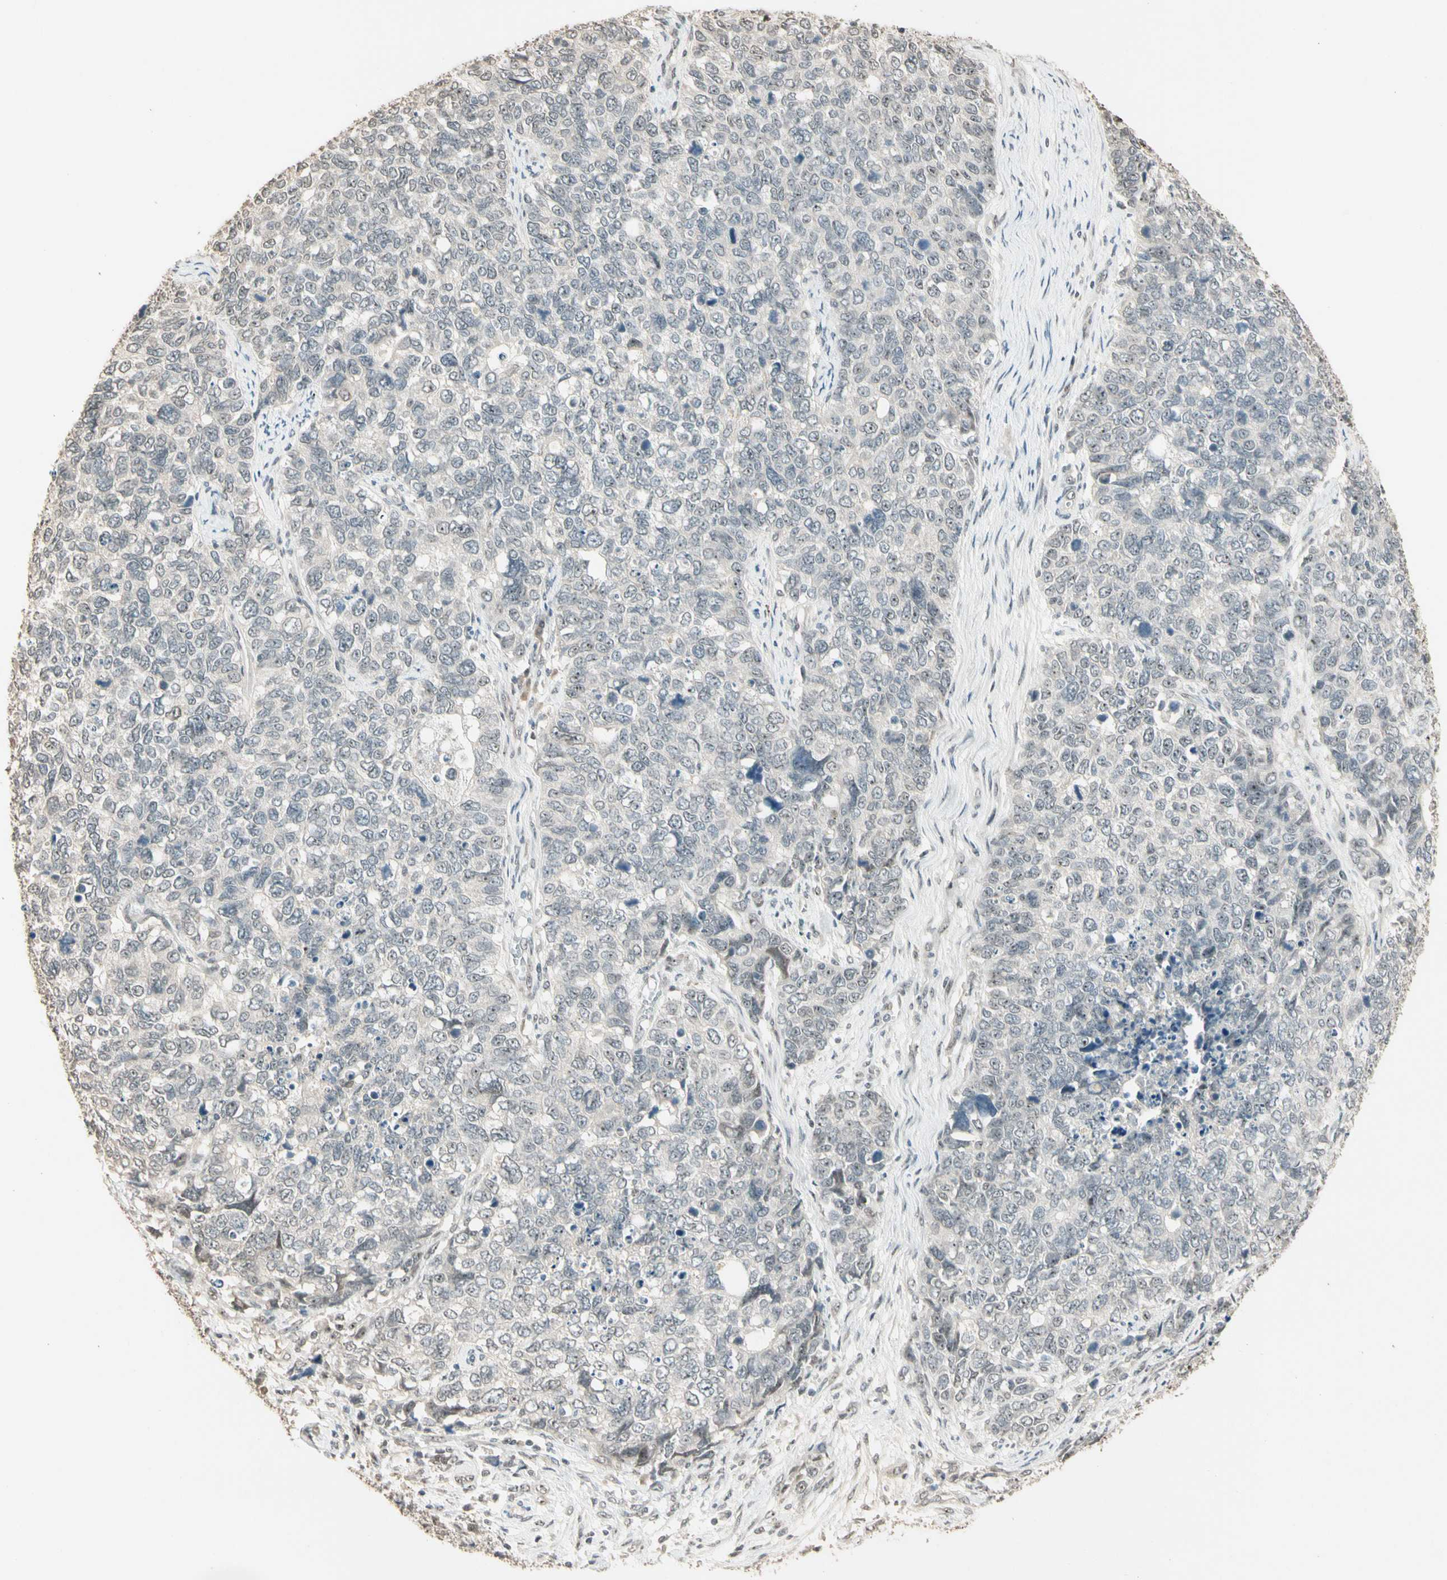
{"staining": {"intensity": "negative", "quantity": "none", "location": "none"}, "tissue": "cervical cancer", "cell_type": "Tumor cells", "image_type": "cancer", "snomed": [{"axis": "morphology", "description": "Squamous cell carcinoma, NOS"}, {"axis": "topography", "description": "Cervix"}], "caption": "Immunohistochemical staining of human cervical squamous cell carcinoma reveals no significant staining in tumor cells.", "gene": "ETV4", "patient": {"sex": "female", "age": 63}}